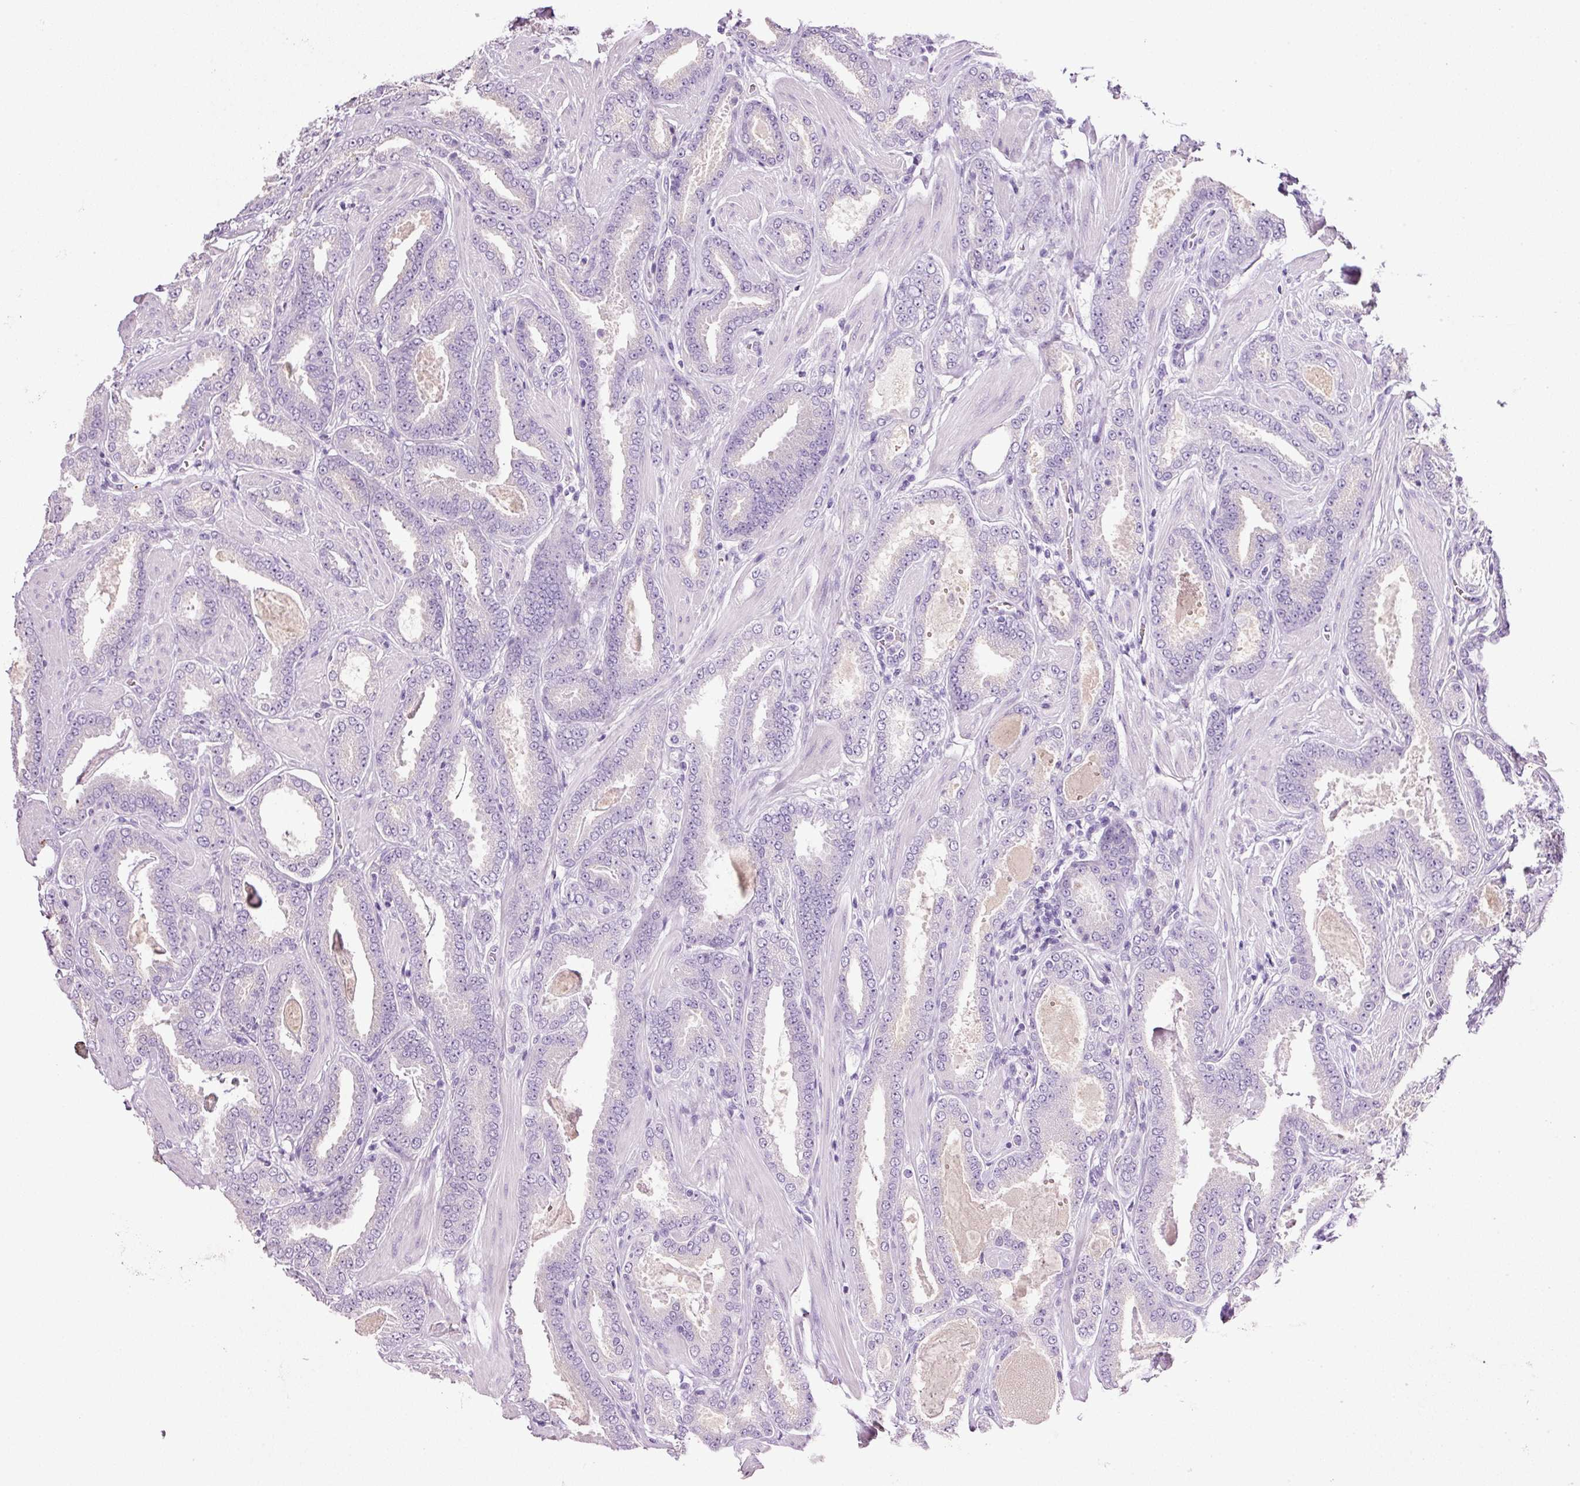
{"staining": {"intensity": "negative", "quantity": "none", "location": "none"}, "tissue": "prostate cancer", "cell_type": "Tumor cells", "image_type": "cancer", "snomed": [{"axis": "morphology", "description": "Adenocarcinoma, Low grade"}, {"axis": "topography", "description": "Prostate"}], "caption": "Prostate cancer was stained to show a protein in brown. There is no significant expression in tumor cells. (DAB IHC with hematoxylin counter stain).", "gene": "BSND", "patient": {"sex": "male", "age": 42}}